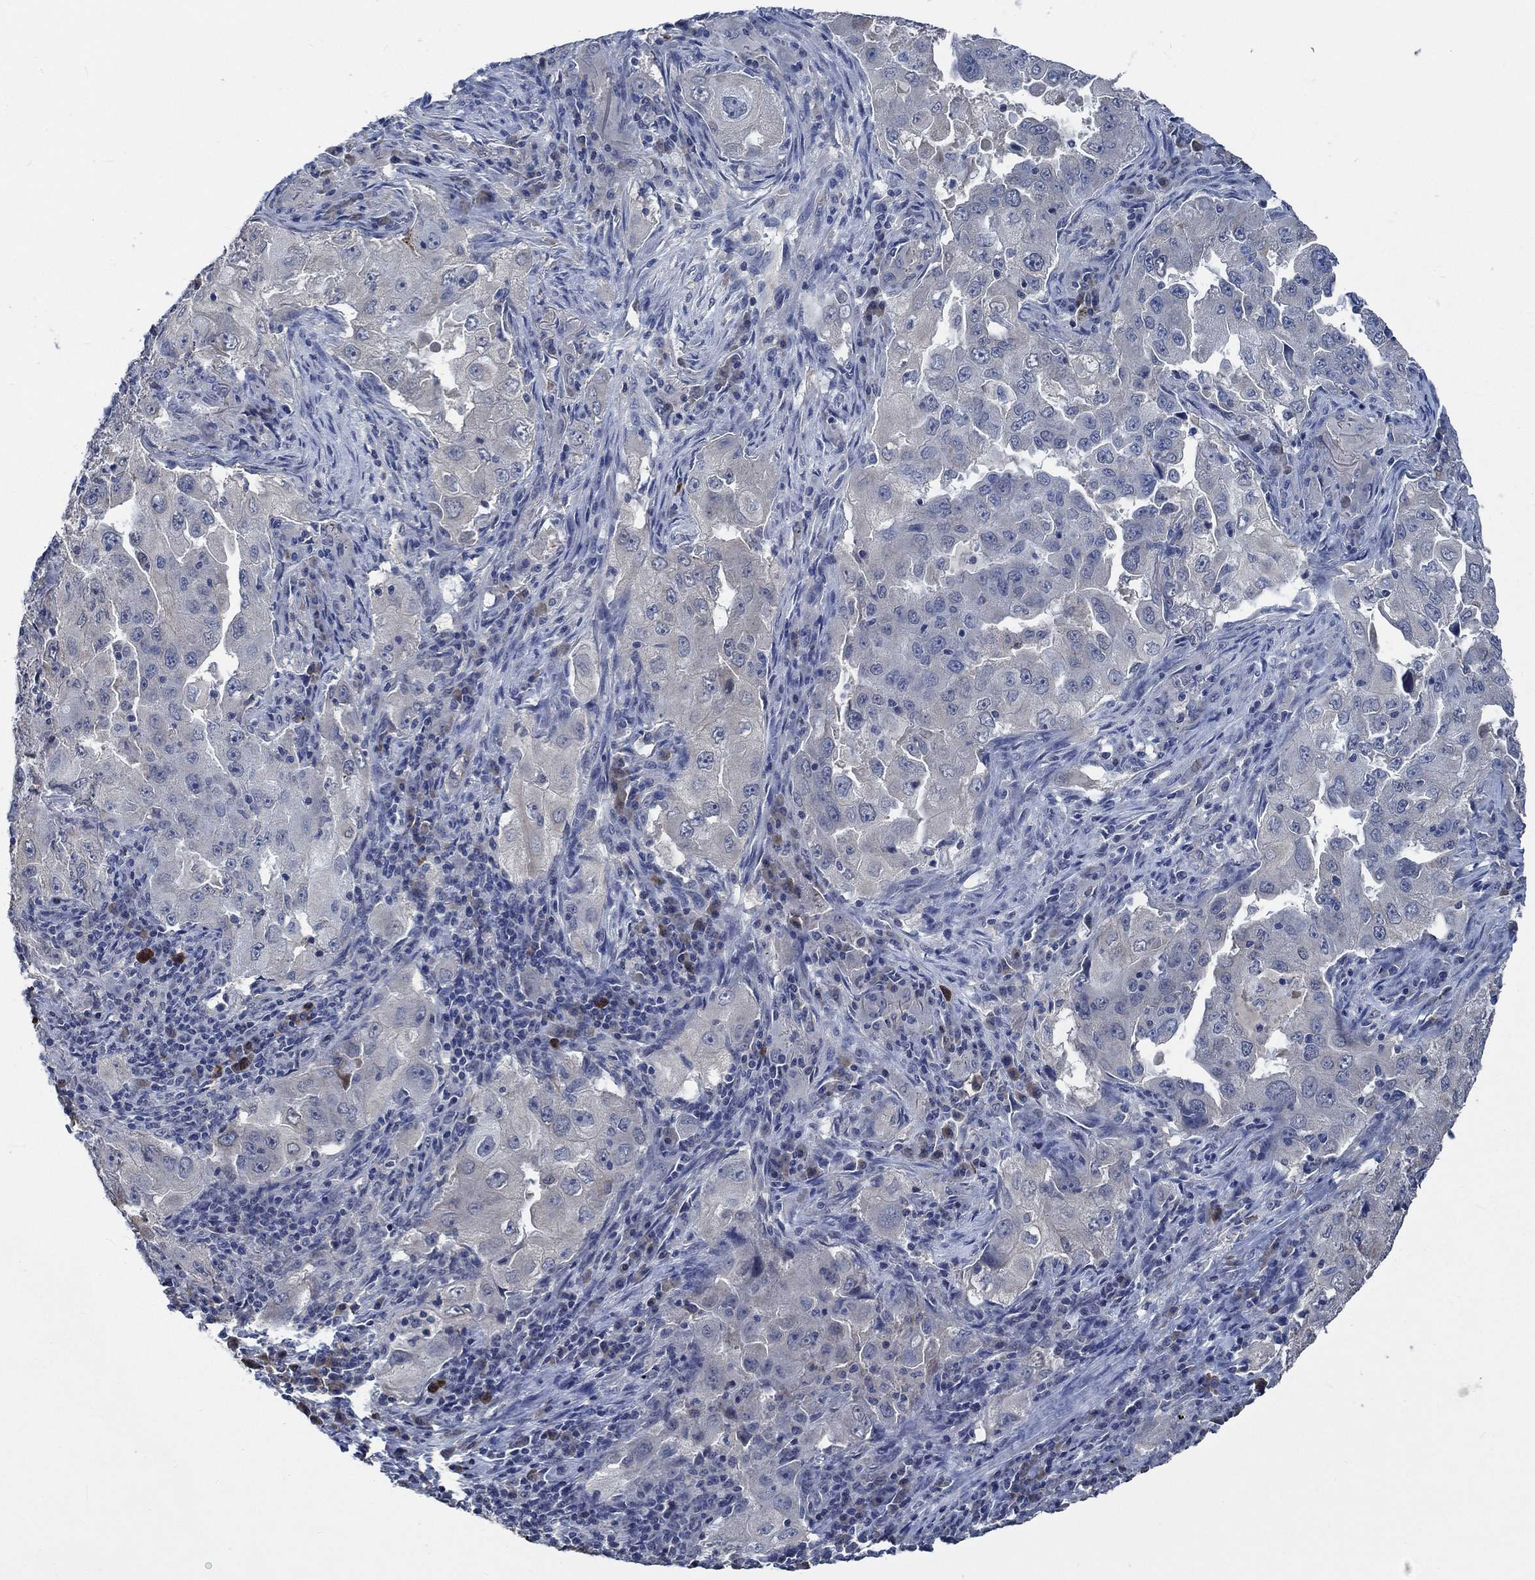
{"staining": {"intensity": "negative", "quantity": "none", "location": "none"}, "tissue": "lung cancer", "cell_type": "Tumor cells", "image_type": "cancer", "snomed": [{"axis": "morphology", "description": "Adenocarcinoma, NOS"}, {"axis": "topography", "description": "Lung"}], "caption": "IHC micrograph of neoplastic tissue: human lung adenocarcinoma stained with DAB displays no significant protein expression in tumor cells.", "gene": "OBSCN", "patient": {"sex": "female", "age": 61}}